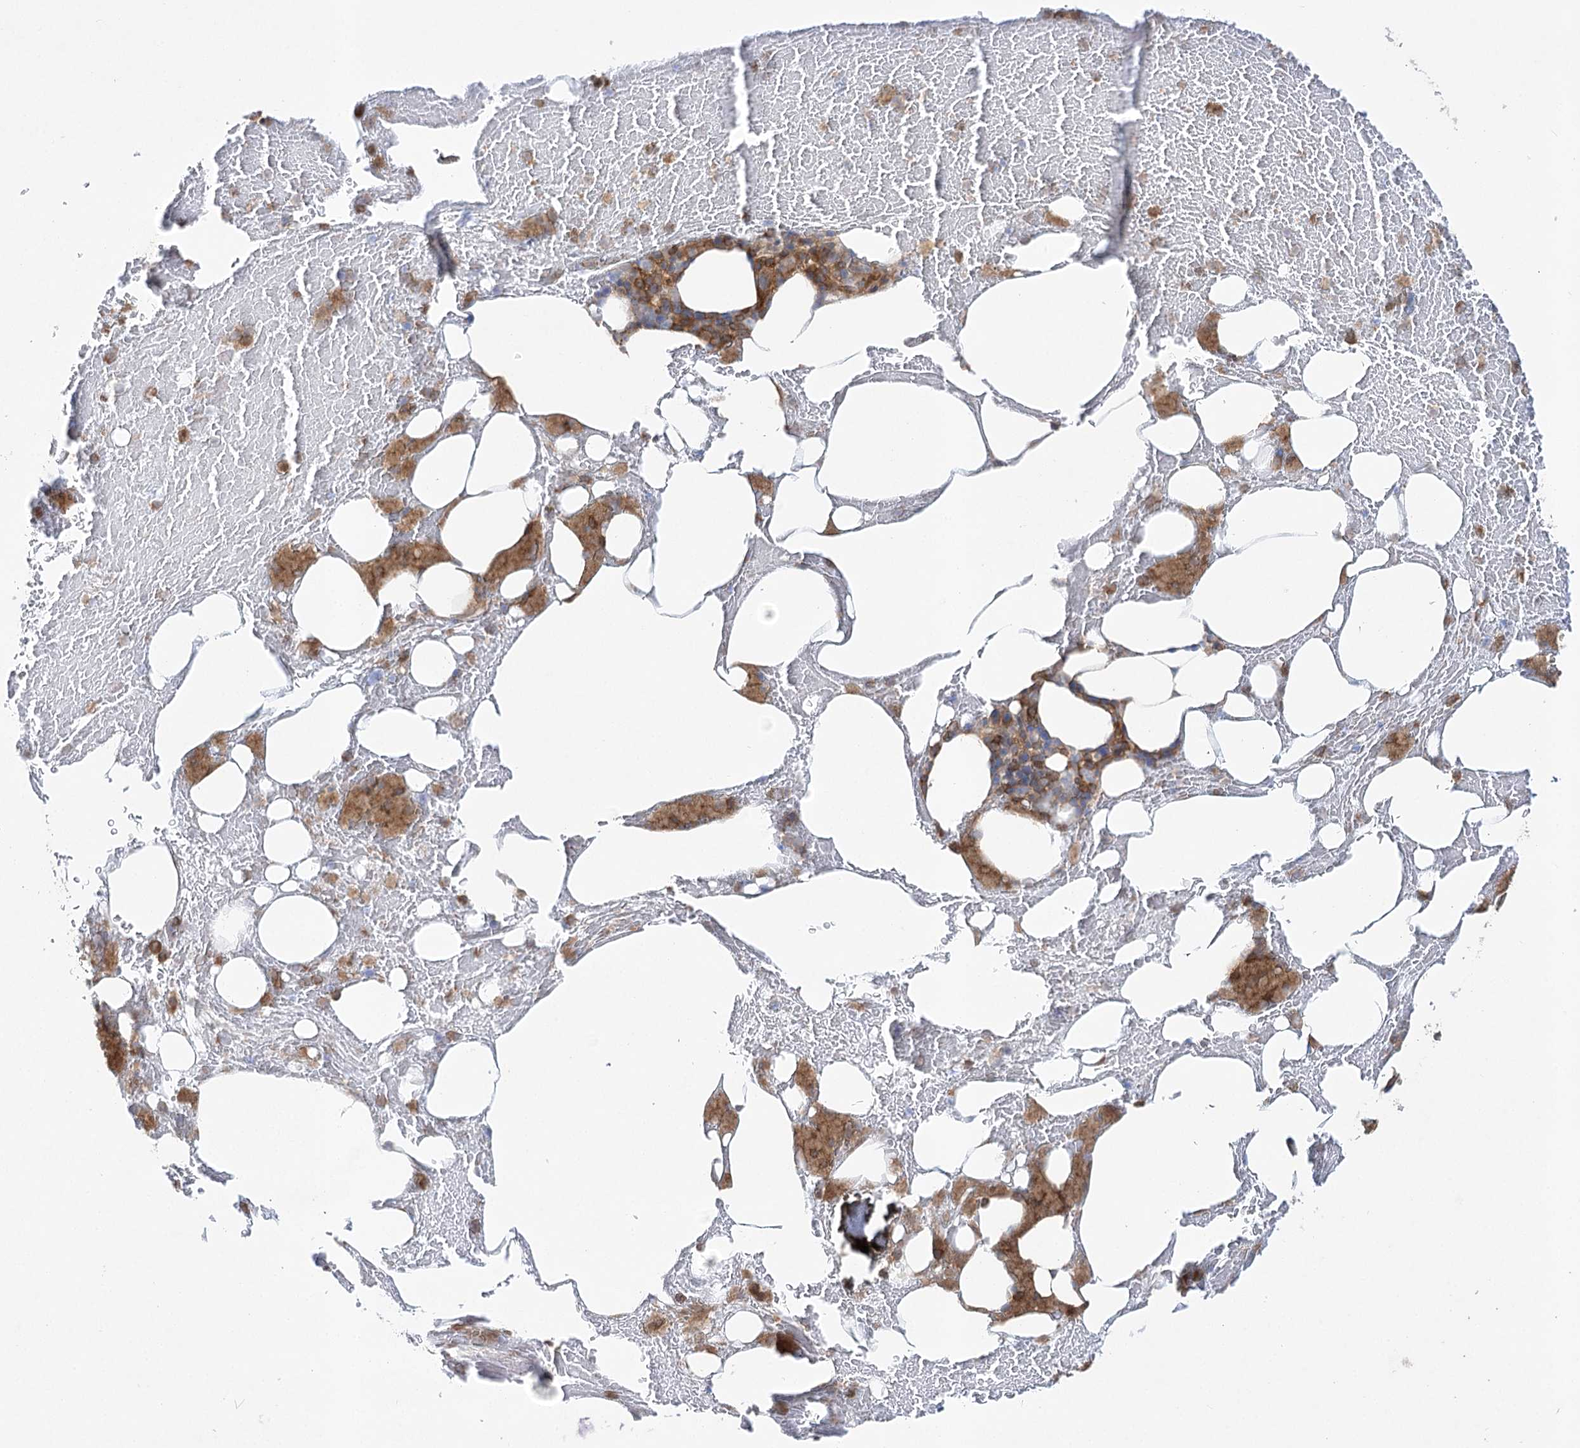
{"staining": {"intensity": "moderate", "quantity": ">75%", "location": "cytoplasmic/membranous"}, "tissue": "bone marrow", "cell_type": "Hematopoietic cells", "image_type": "normal", "snomed": [{"axis": "morphology", "description": "Normal tissue, NOS"}, {"axis": "topography", "description": "Bone marrow"}], "caption": "High-magnification brightfield microscopy of benign bone marrow stained with DAB (3,3'-diaminobenzidine) (brown) and counterstained with hematoxylin (blue). hematopoietic cells exhibit moderate cytoplasmic/membranous staining is identified in approximately>75% of cells.", "gene": "ABRAXAS2", "patient": {"sex": "male", "age": 60}}